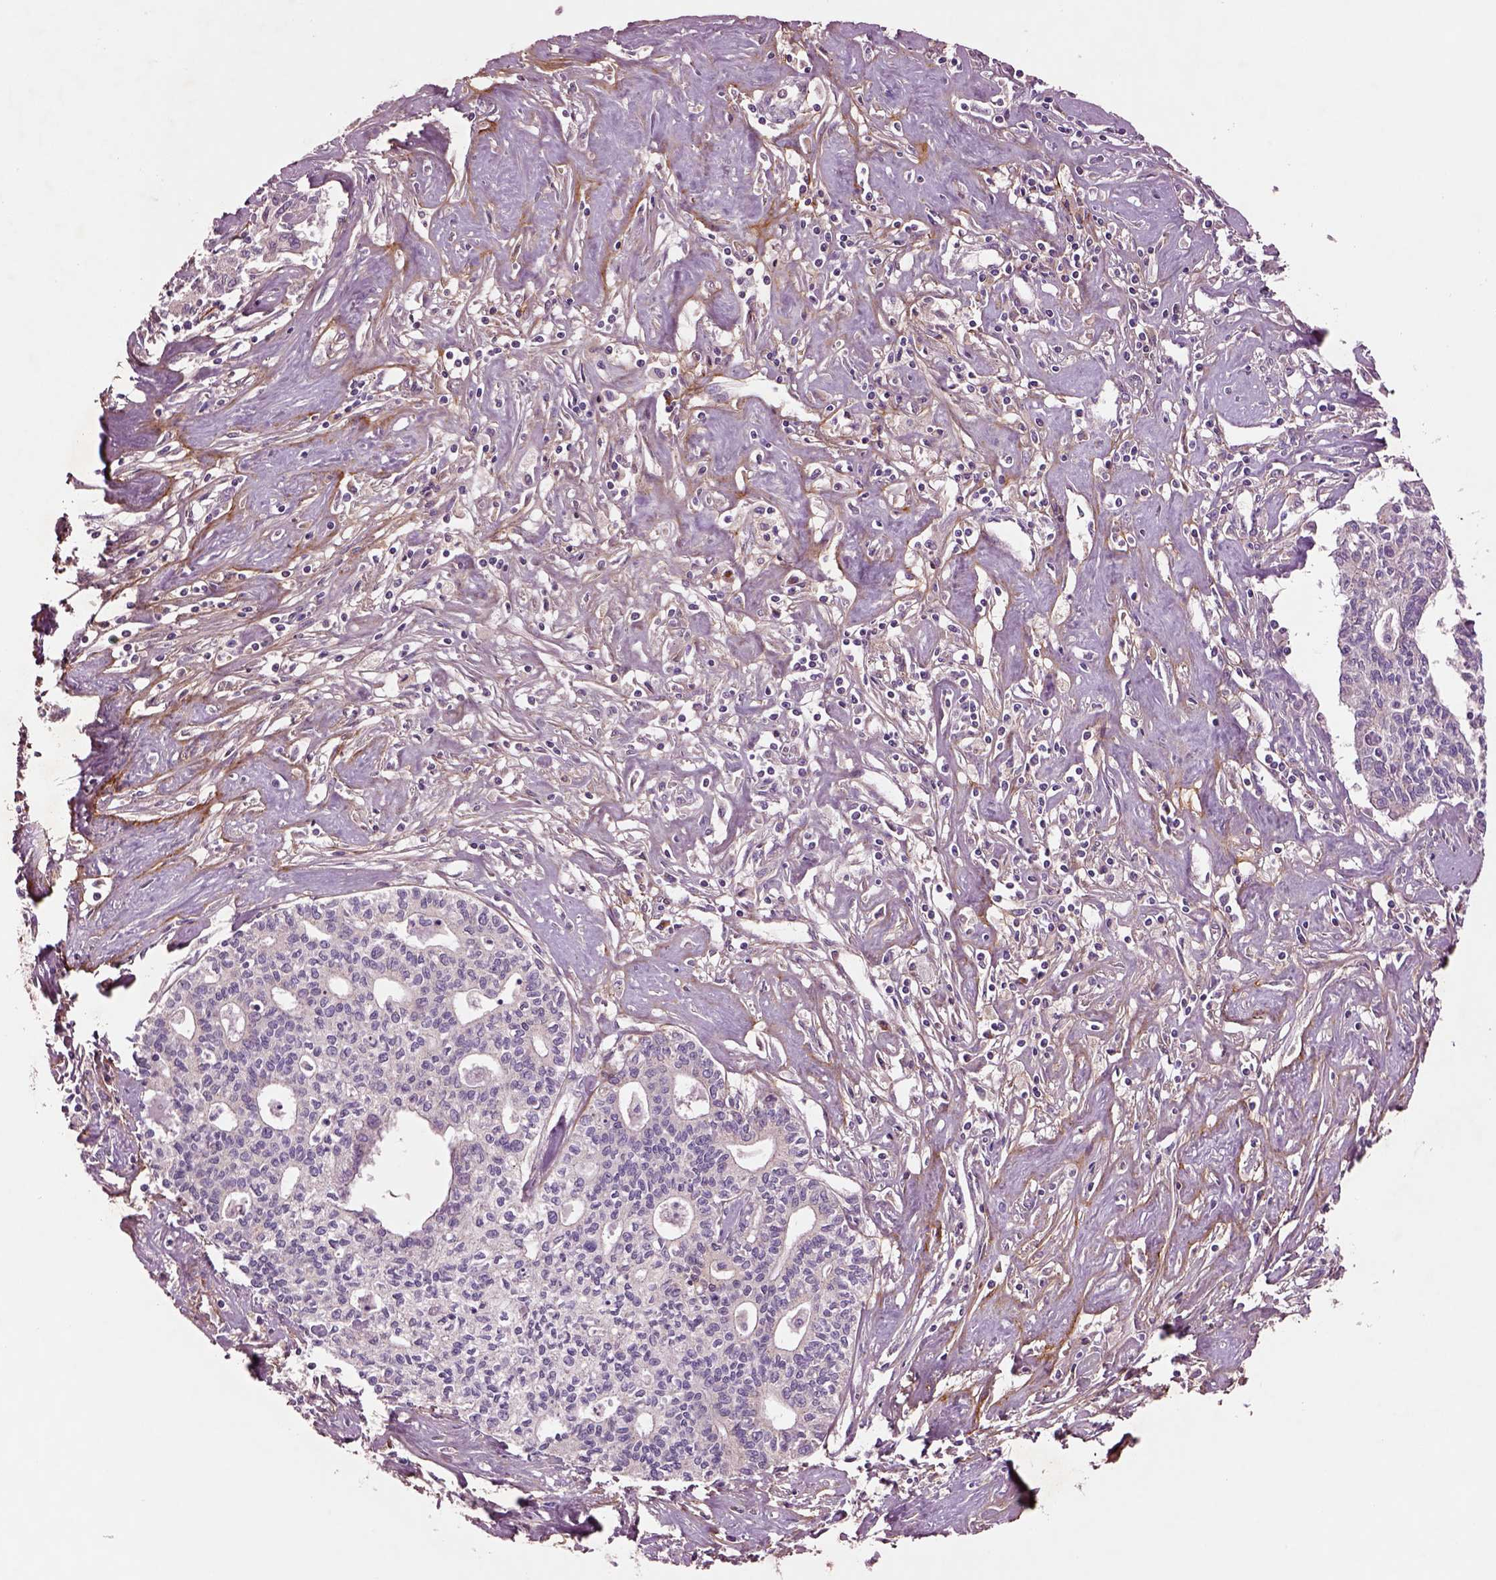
{"staining": {"intensity": "negative", "quantity": "none", "location": "none"}, "tissue": "liver cancer", "cell_type": "Tumor cells", "image_type": "cancer", "snomed": [{"axis": "morphology", "description": "Cholangiocarcinoma"}, {"axis": "topography", "description": "Liver"}], "caption": "Liver cancer was stained to show a protein in brown. There is no significant staining in tumor cells. The staining is performed using DAB brown chromogen with nuclei counter-stained in using hematoxylin.", "gene": "SEC23A", "patient": {"sex": "female", "age": 61}}